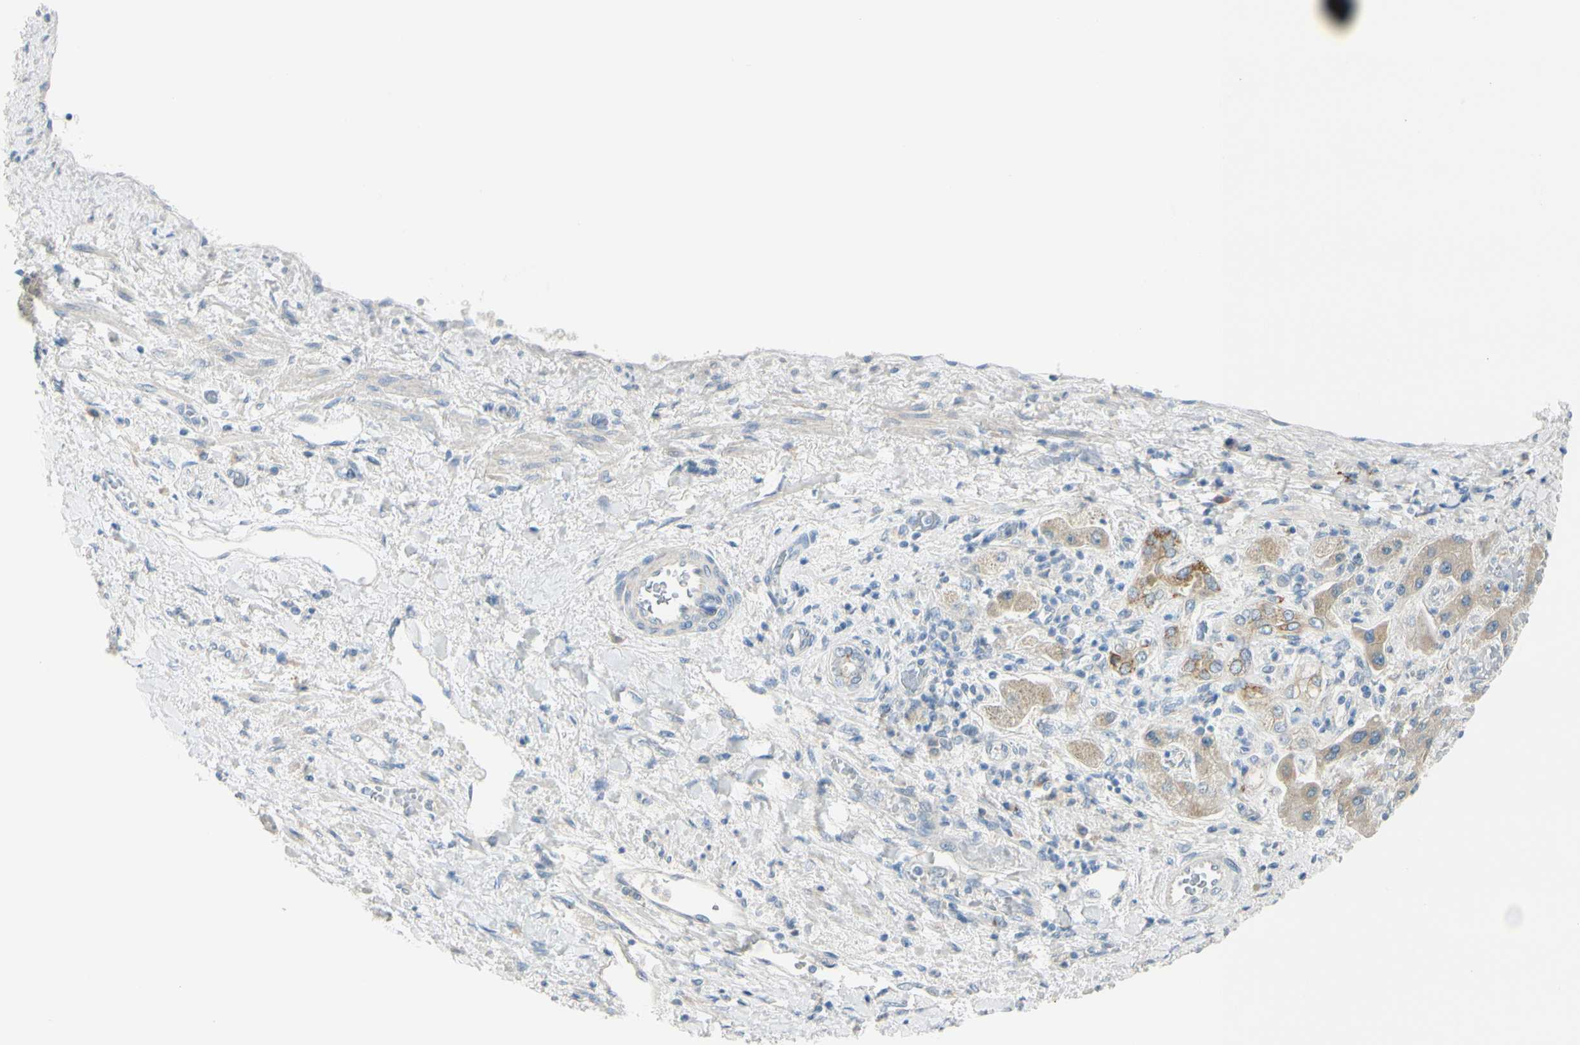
{"staining": {"intensity": "moderate", "quantity": "<25%", "location": "cytoplasmic/membranous"}, "tissue": "liver cancer", "cell_type": "Tumor cells", "image_type": "cancer", "snomed": [{"axis": "morphology", "description": "Cholangiocarcinoma"}, {"axis": "topography", "description": "Liver"}], "caption": "A micrograph of liver cholangiocarcinoma stained for a protein demonstrates moderate cytoplasmic/membranous brown staining in tumor cells. Nuclei are stained in blue.", "gene": "GALNT5", "patient": {"sex": "male", "age": 50}}